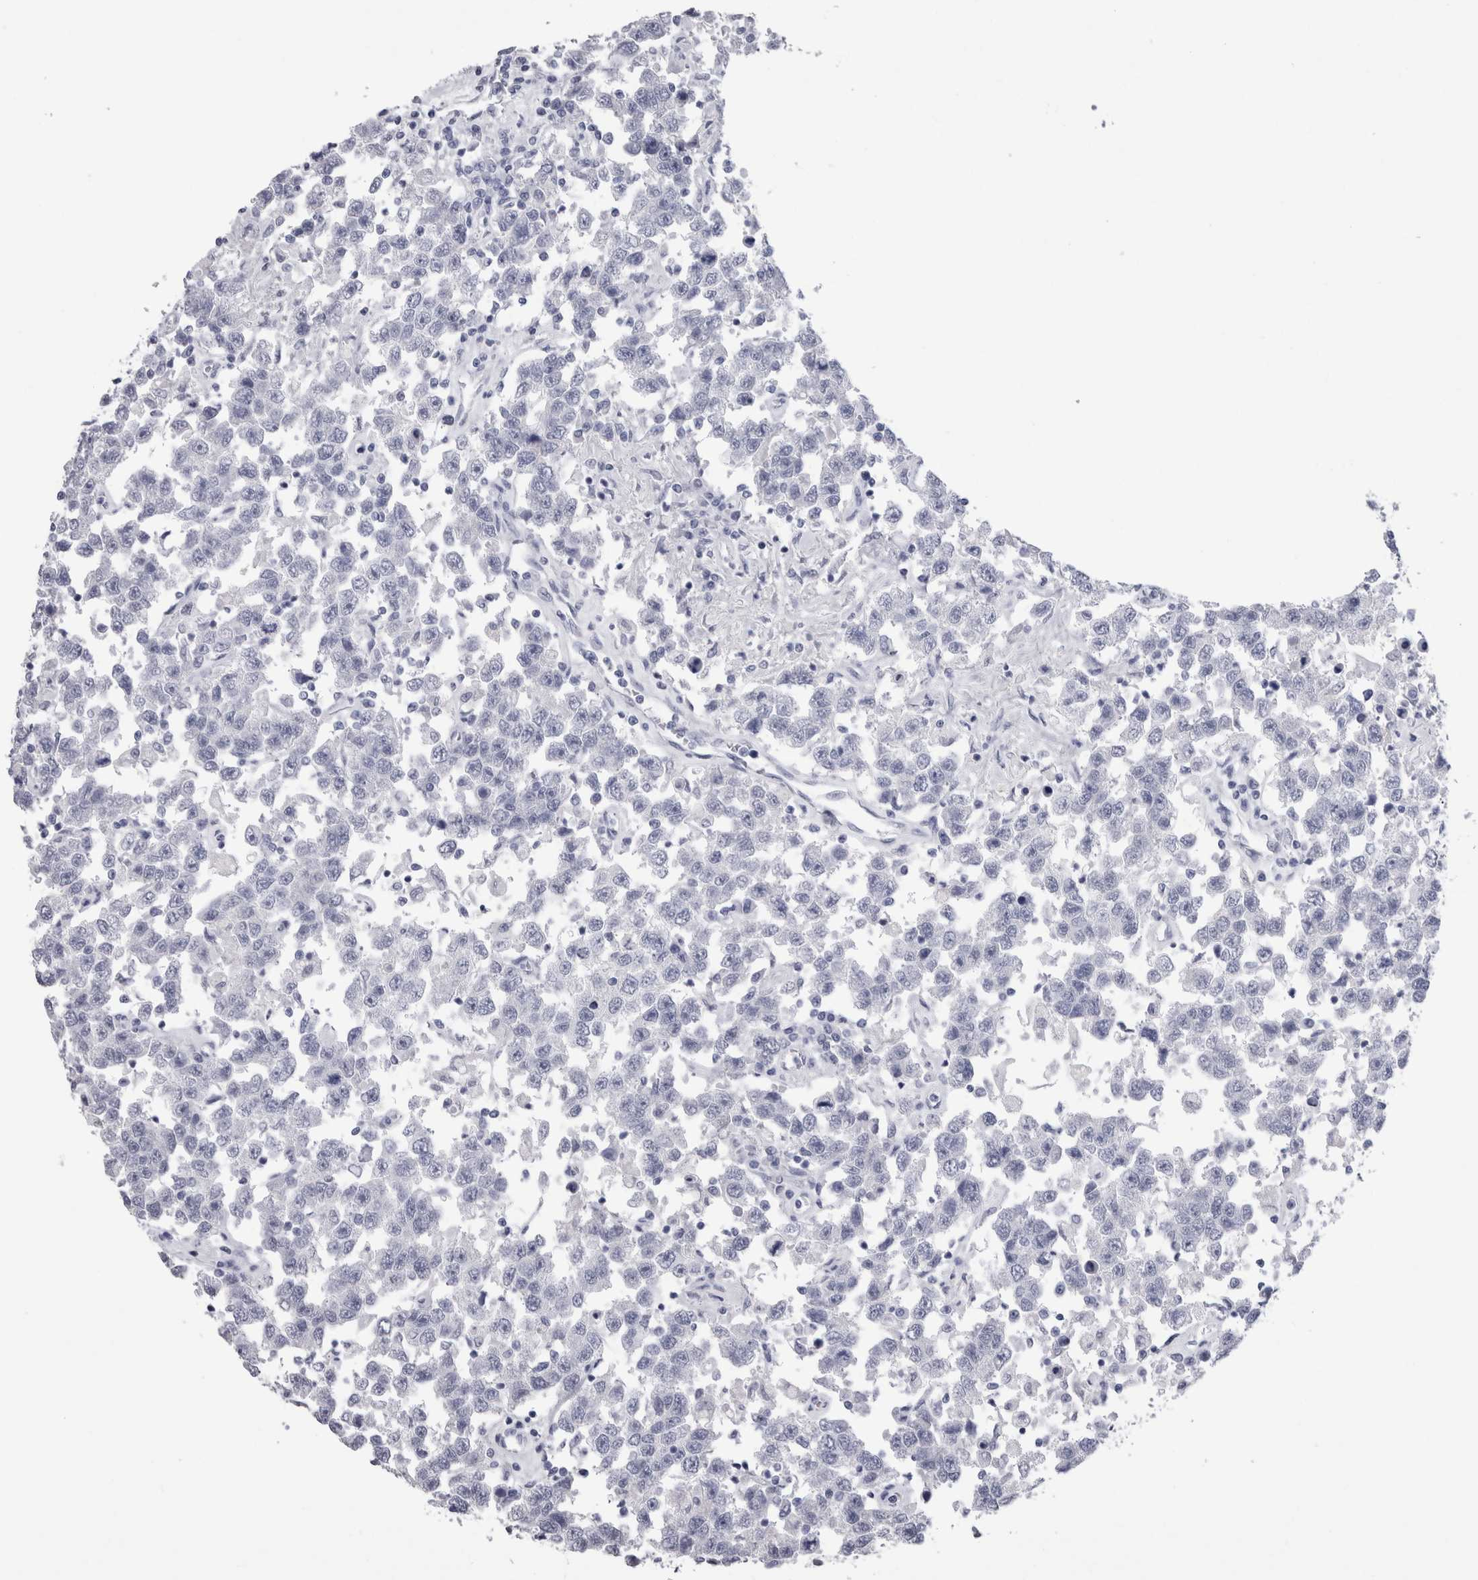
{"staining": {"intensity": "negative", "quantity": "none", "location": "none"}, "tissue": "testis cancer", "cell_type": "Tumor cells", "image_type": "cancer", "snomed": [{"axis": "morphology", "description": "Seminoma, NOS"}, {"axis": "topography", "description": "Testis"}], "caption": "Immunohistochemistry image of neoplastic tissue: human testis seminoma stained with DAB (3,3'-diaminobenzidine) shows no significant protein staining in tumor cells.", "gene": "PTH", "patient": {"sex": "male", "age": 41}}